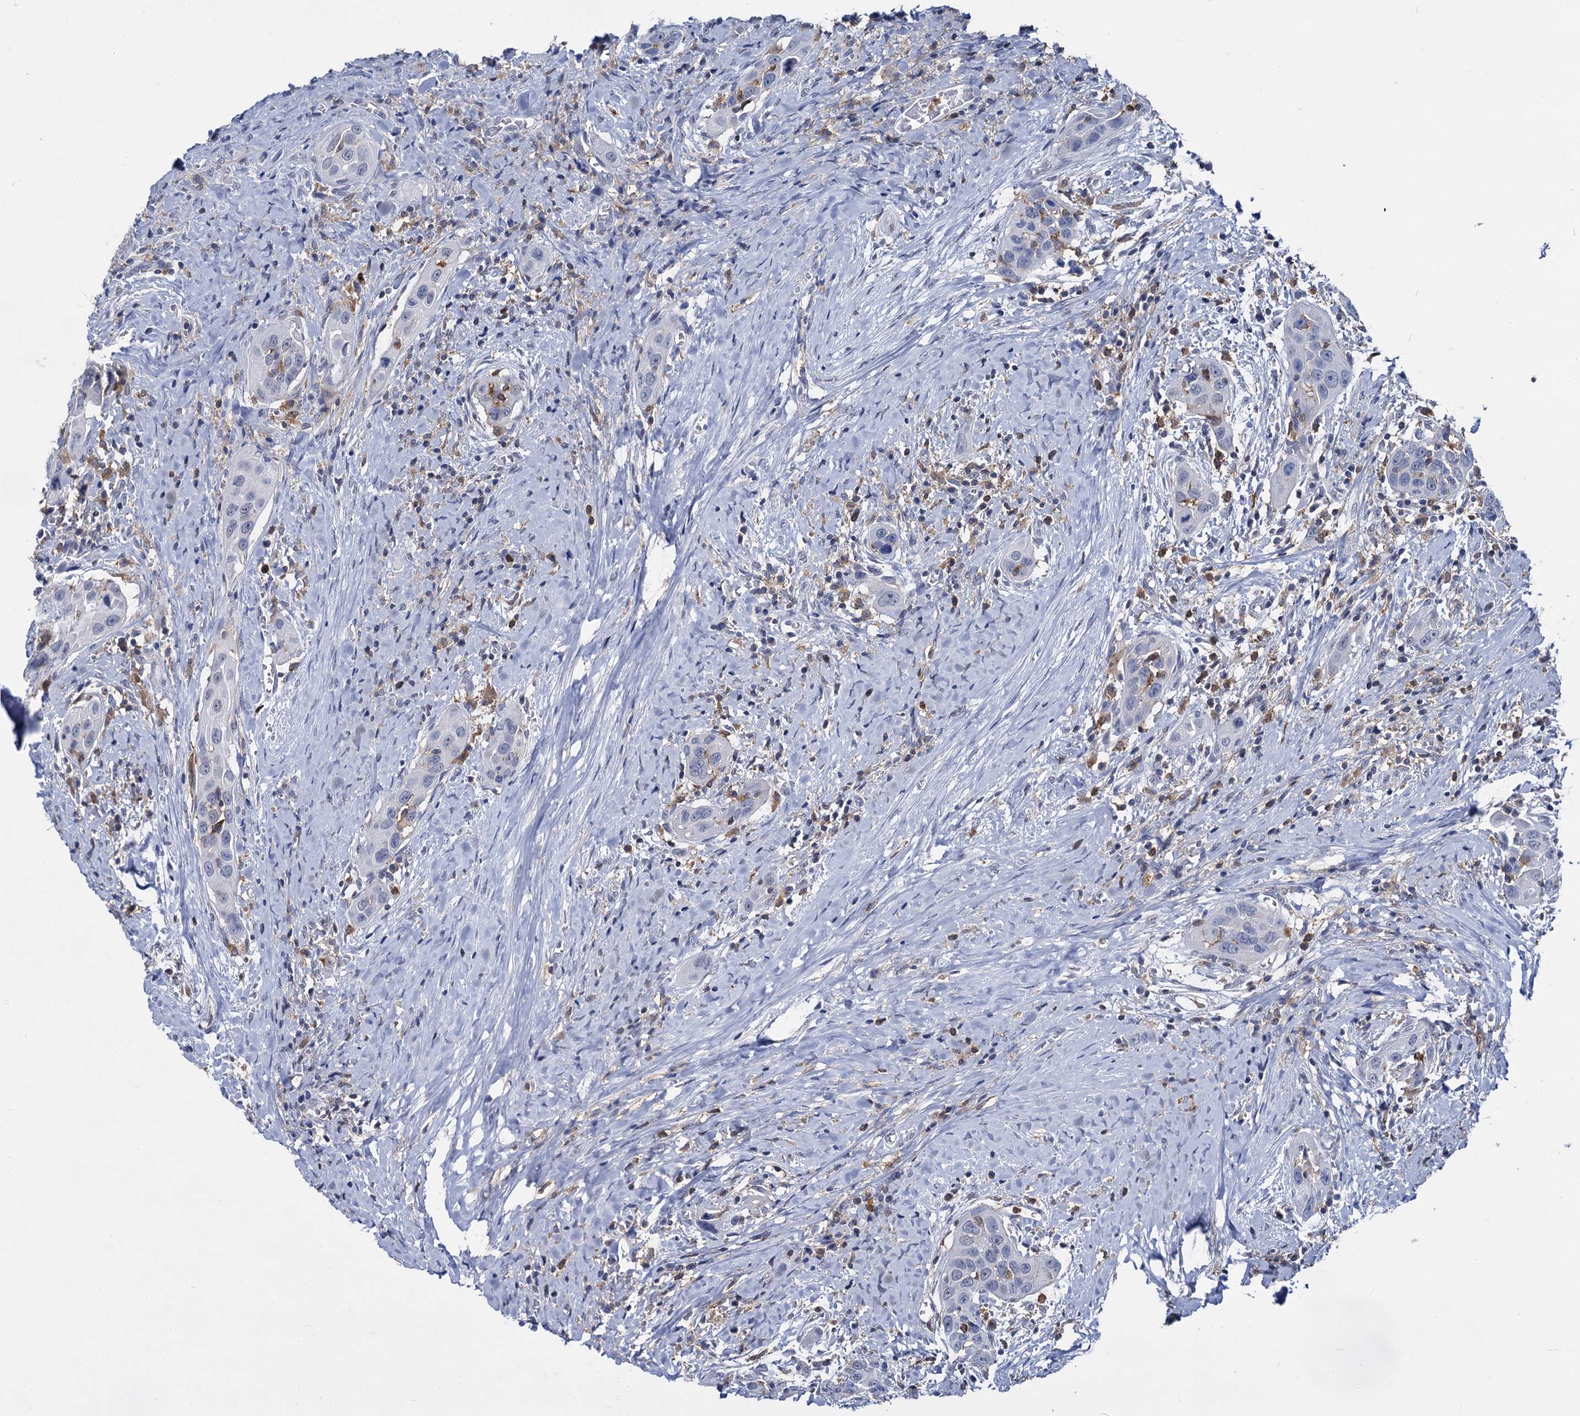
{"staining": {"intensity": "negative", "quantity": "none", "location": "none"}, "tissue": "head and neck cancer", "cell_type": "Tumor cells", "image_type": "cancer", "snomed": [{"axis": "morphology", "description": "Squamous cell carcinoma, NOS"}, {"axis": "topography", "description": "Oral tissue"}, {"axis": "topography", "description": "Head-Neck"}], "caption": "Protein analysis of head and neck cancer (squamous cell carcinoma) exhibits no significant staining in tumor cells.", "gene": "RHOG", "patient": {"sex": "female", "age": 50}}